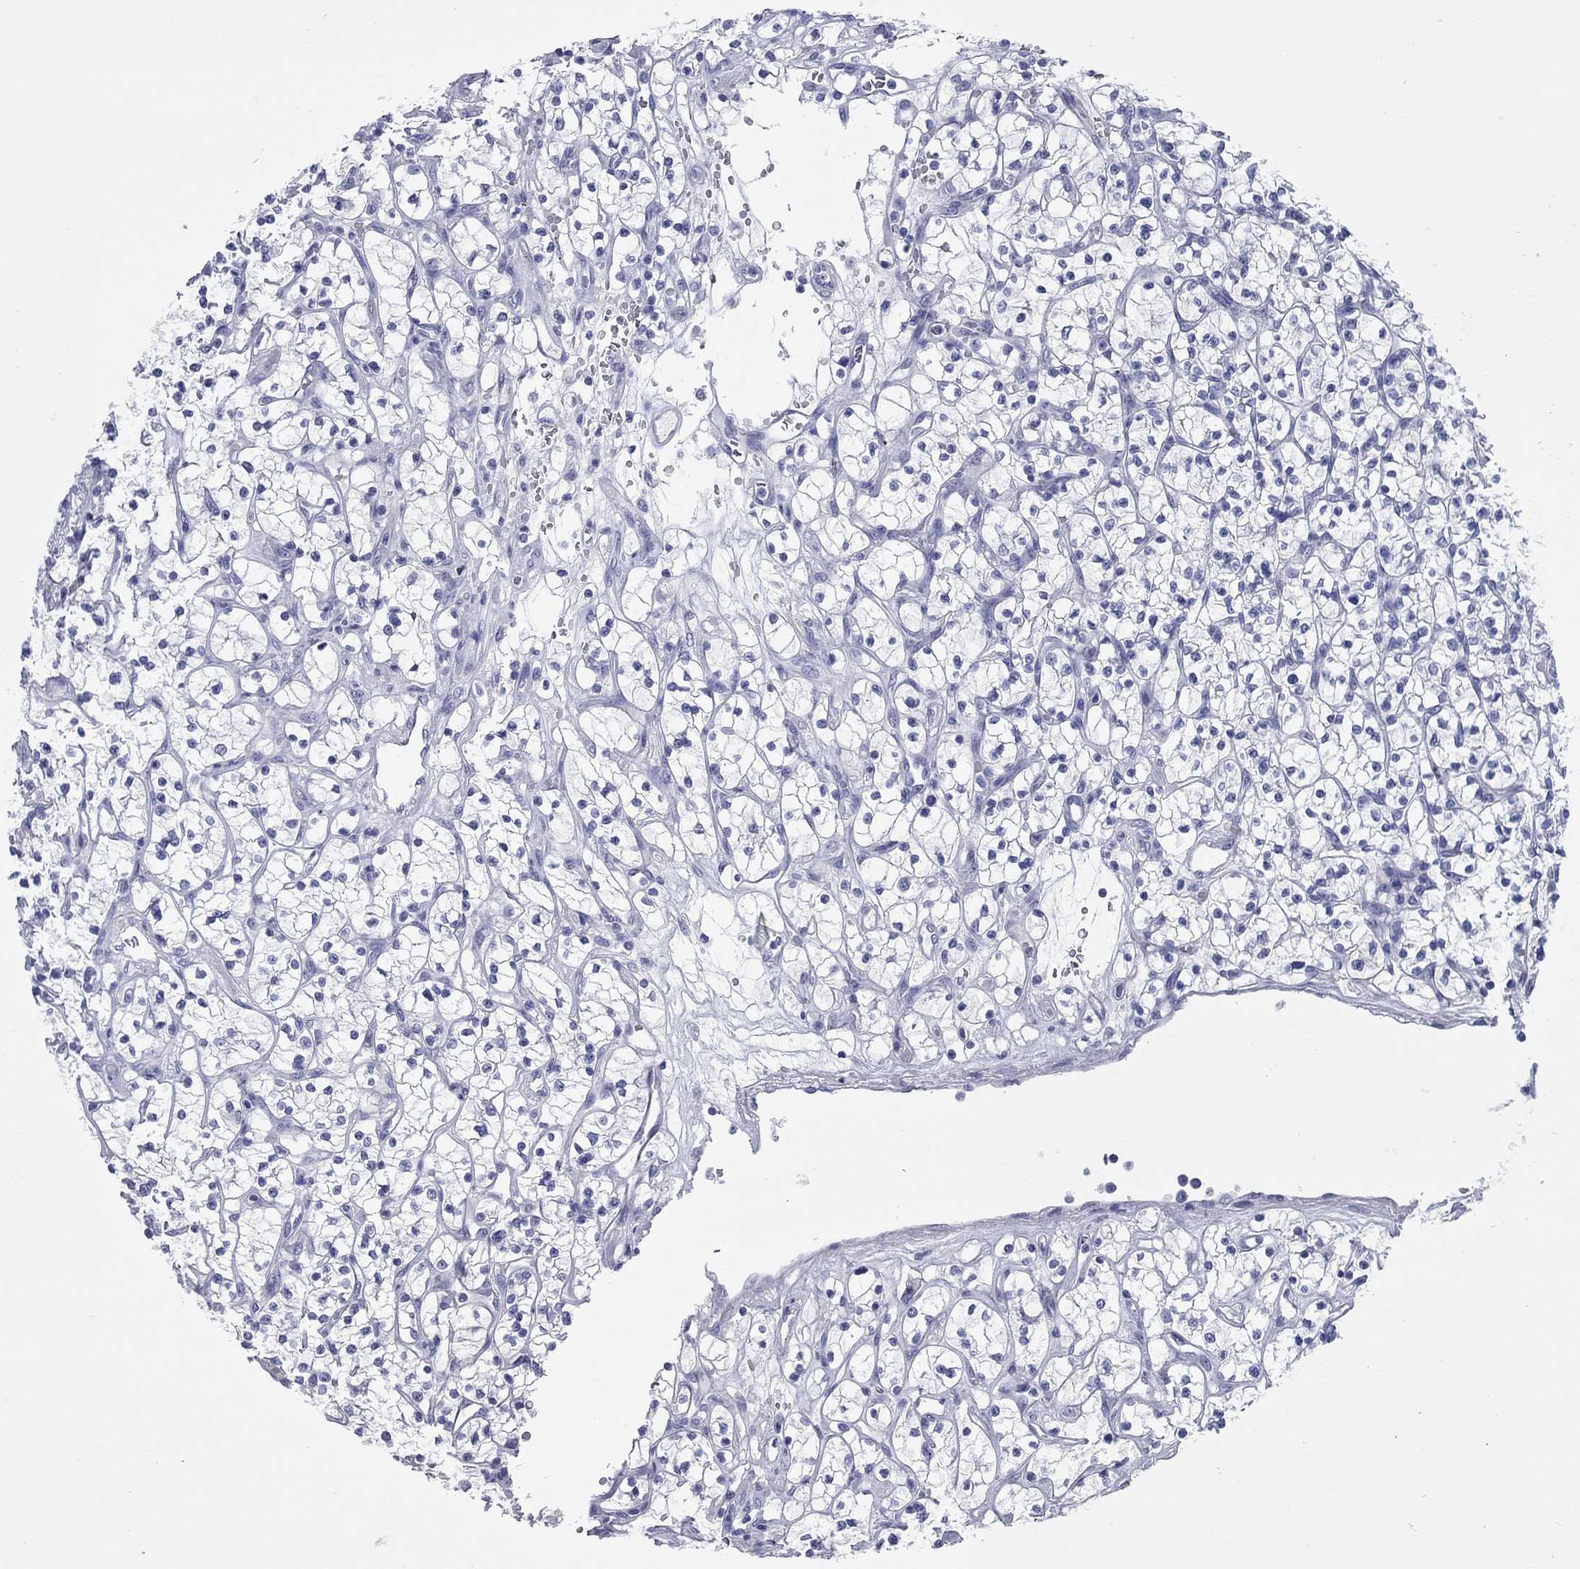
{"staining": {"intensity": "negative", "quantity": "none", "location": "none"}, "tissue": "renal cancer", "cell_type": "Tumor cells", "image_type": "cancer", "snomed": [{"axis": "morphology", "description": "Adenocarcinoma, NOS"}, {"axis": "topography", "description": "Kidney"}], "caption": "Immunohistochemistry (IHC) micrograph of human renal cancer stained for a protein (brown), which displays no positivity in tumor cells. (Brightfield microscopy of DAB immunohistochemistry at high magnification).", "gene": "CCNA1", "patient": {"sex": "female", "age": 64}}